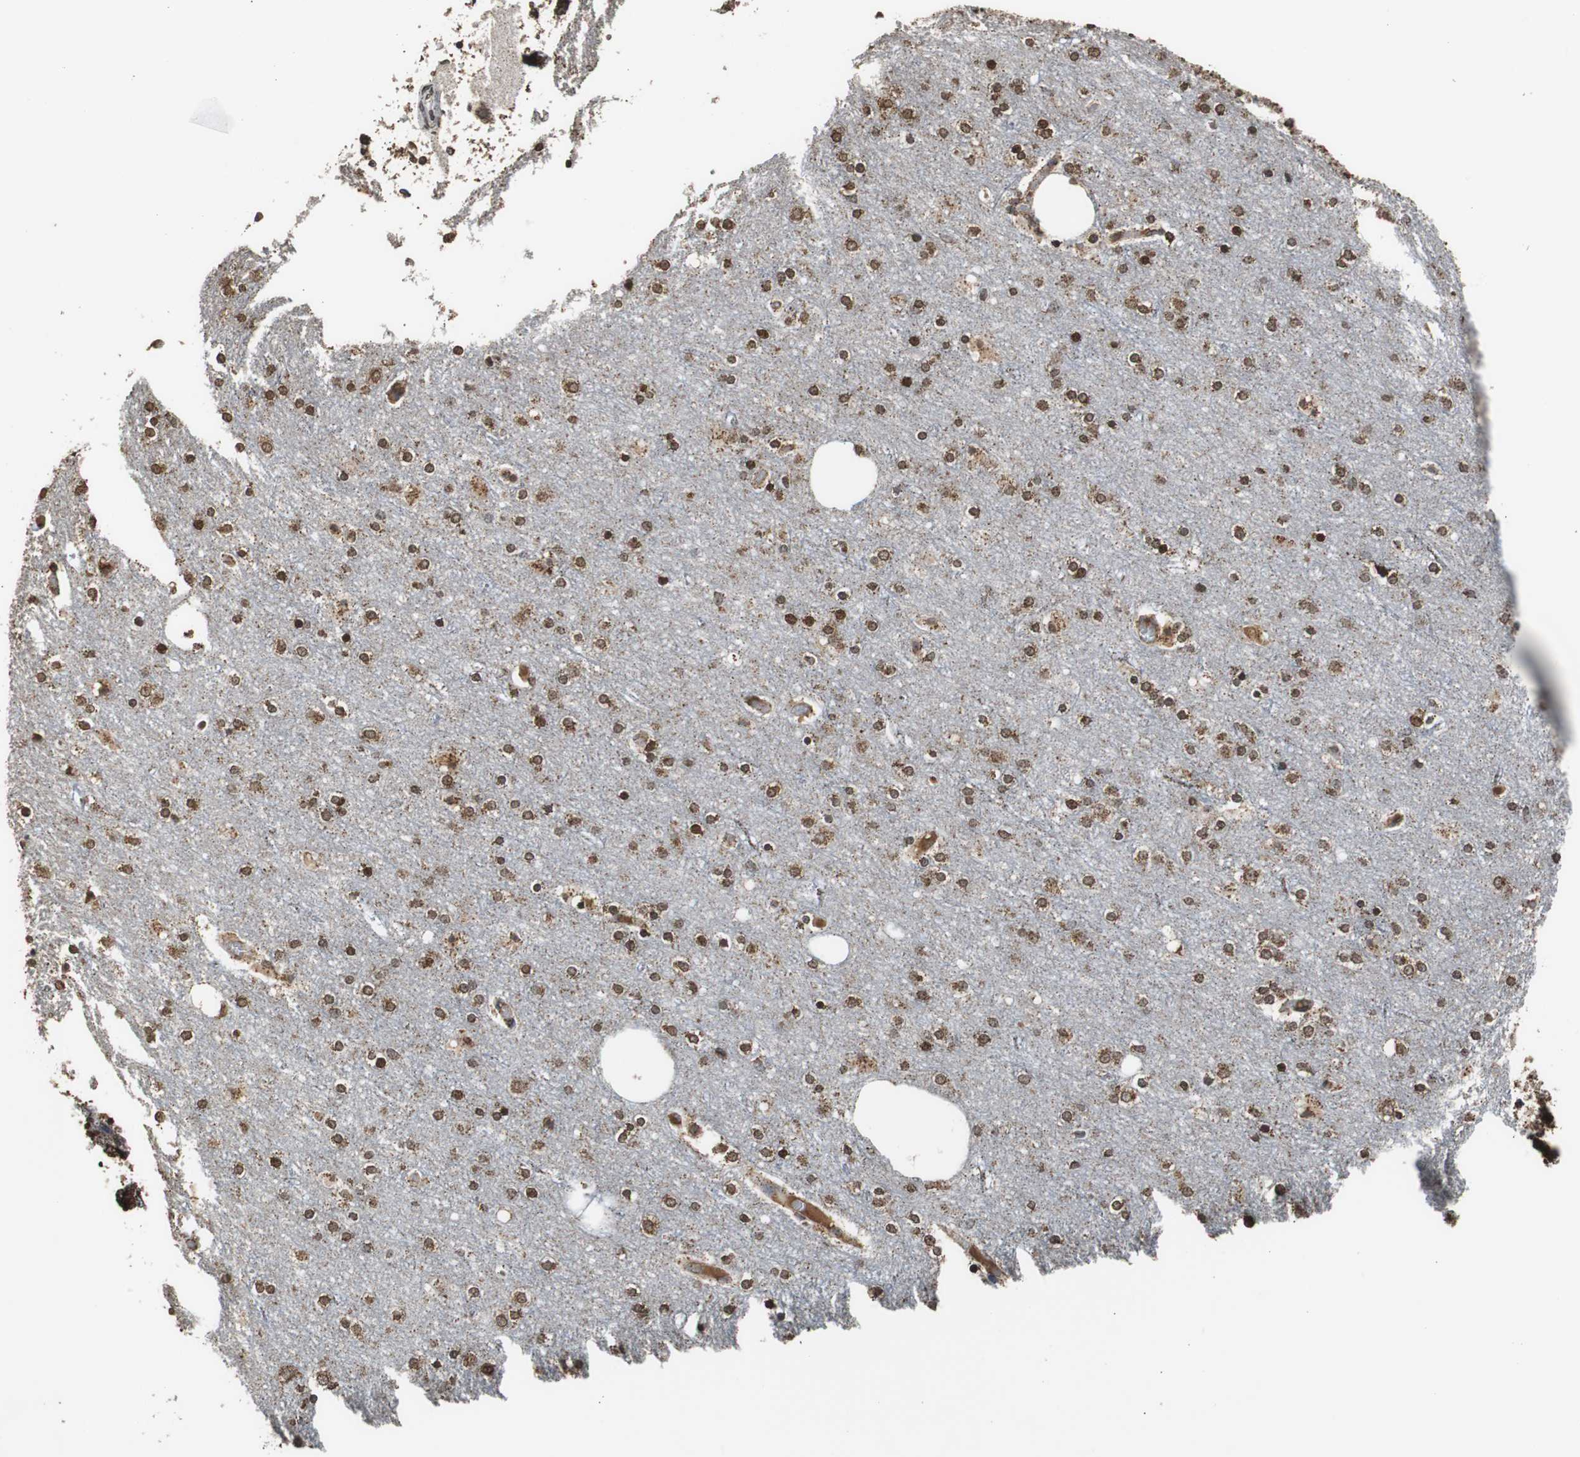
{"staining": {"intensity": "weak", "quantity": ">75%", "location": "cytoplasmic/membranous"}, "tissue": "cerebral cortex", "cell_type": "Endothelial cells", "image_type": "normal", "snomed": [{"axis": "morphology", "description": "Normal tissue, NOS"}, {"axis": "topography", "description": "Cerebral cortex"}], "caption": "This photomicrograph reveals benign cerebral cortex stained with immunohistochemistry to label a protein in brown. The cytoplasmic/membranous of endothelial cells show weak positivity for the protein. Nuclei are counter-stained blue.", "gene": "HSPA9", "patient": {"sex": "female", "age": 54}}